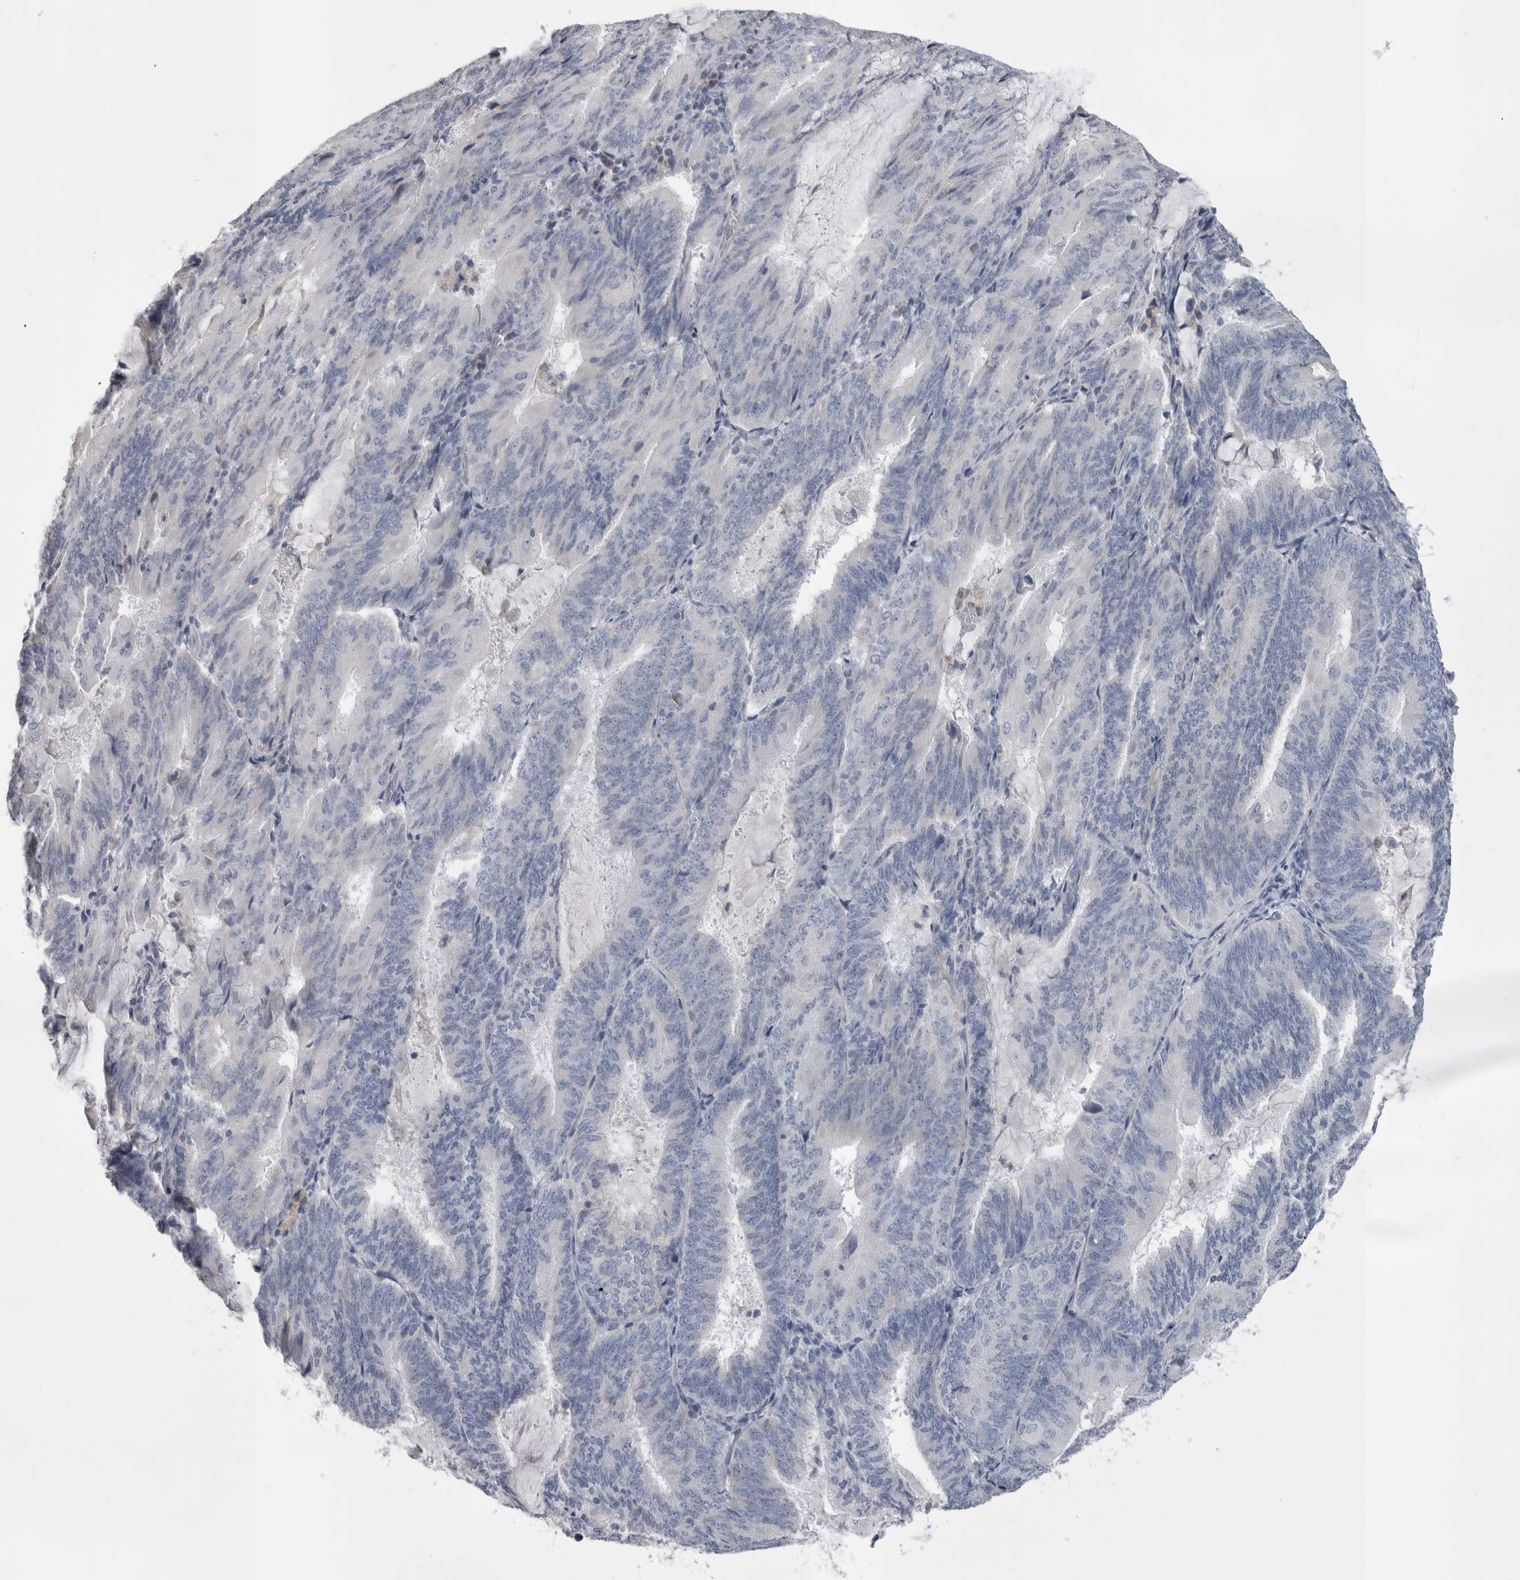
{"staining": {"intensity": "negative", "quantity": "none", "location": "none"}, "tissue": "endometrial cancer", "cell_type": "Tumor cells", "image_type": "cancer", "snomed": [{"axis": "morphology", "description": "Adenocarcinoma, NOS"}, {"axis": "topography", "description": "Endometrium"}], "caption": "DAB (3,3'-diaminobenzidine) immunohistochemical staining of human adenocarcinoma (endometrial) reveals no significant staining in tumor cells.", "gene": "DHRS4", "patient": {"sex": "female", "age": 81}}